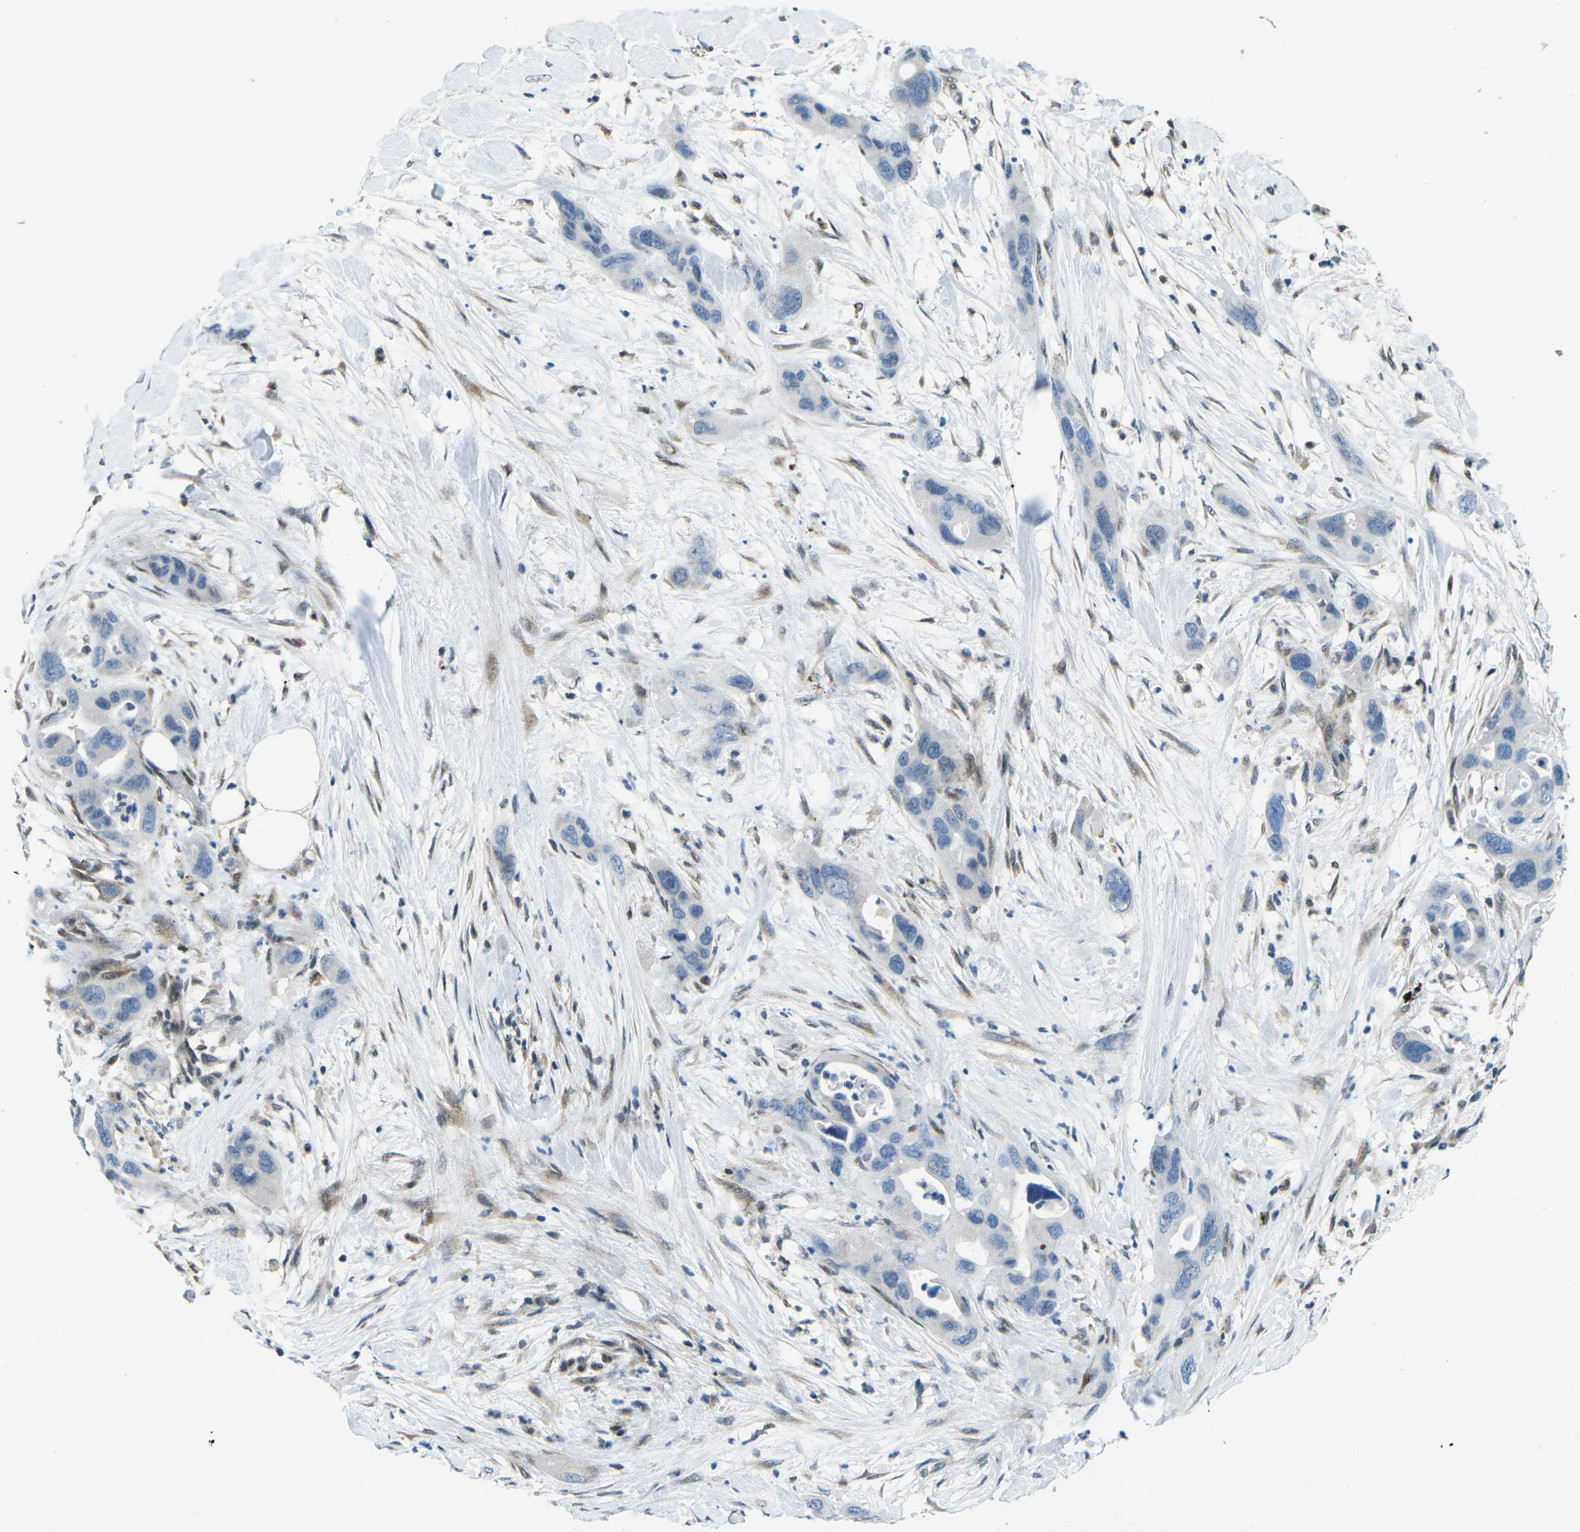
{"staining": {"intensity": "negative", "quantity": "none", "location": "none"}, "tissue": "pancreatic cancer", "cell_type": "Tumor cells", "image_type": "cancer", "snomed": [{"axis": "morphology", "description": "Adenocarcinoma, NOS"}, {"axis": "topography", "description": "Pancreas"}], "caption": "Image shows no significant protein expression in tumor cells of pancreatic cancer (adenocarcinoma).", "gene": "MBNL1", "patient": {"sex": "female", "age": 71}}